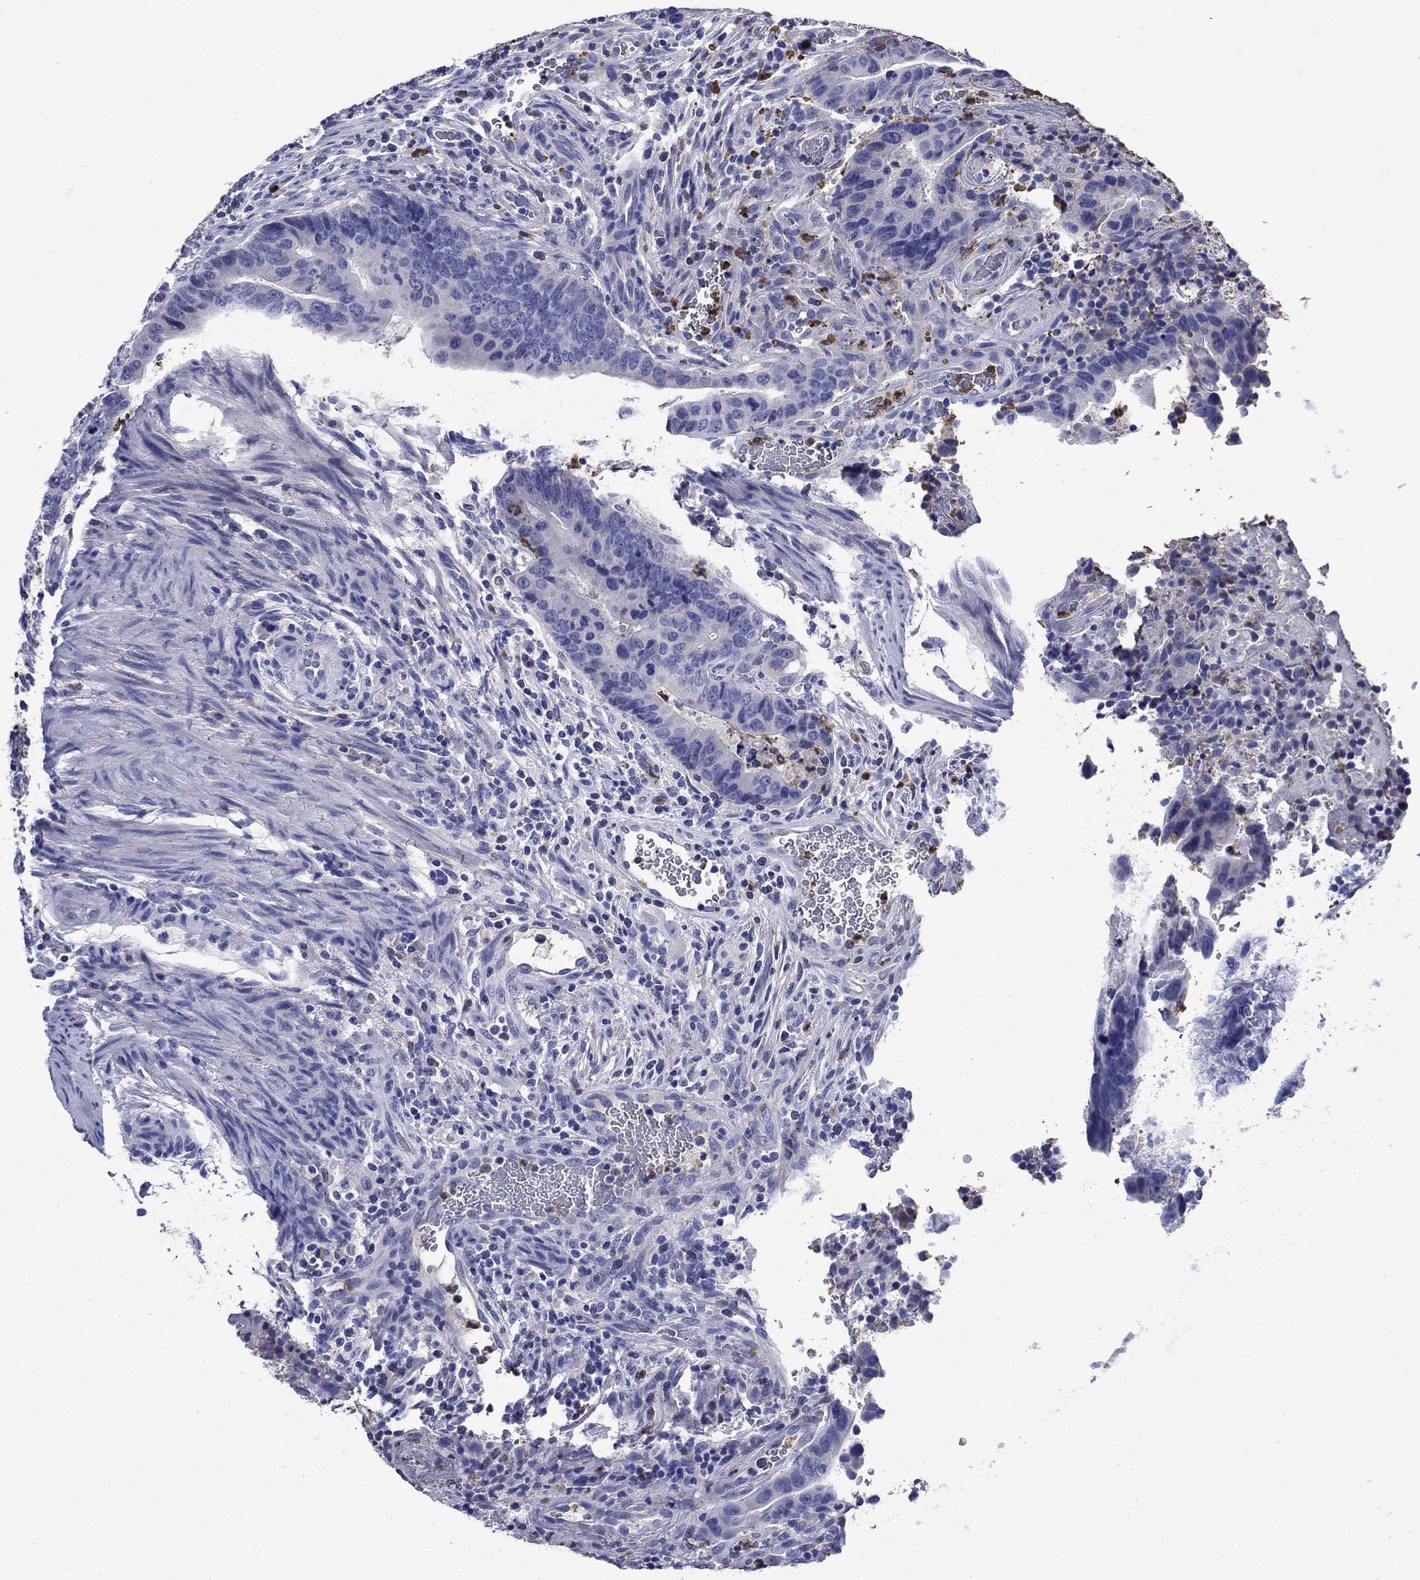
{"staining": {"intensity": "negative", "quantity": "none", "location": "none"}, "tissue": "colorectal cancer", "cell_type": "Tumor cells", "image_type": "cancer", "snomed": [{"axis": "morphology", "description": "Adenocarcinoma, NOS"}, {"axis": "topography", "description": "Colon"}], "caption": "This is a photomicrograph of IHC staining of colorectal adenocarcinoma, which shows no expression in tumor cells.", "gene": "TFR2", "patient": {"sex": "female", "age": 56}}